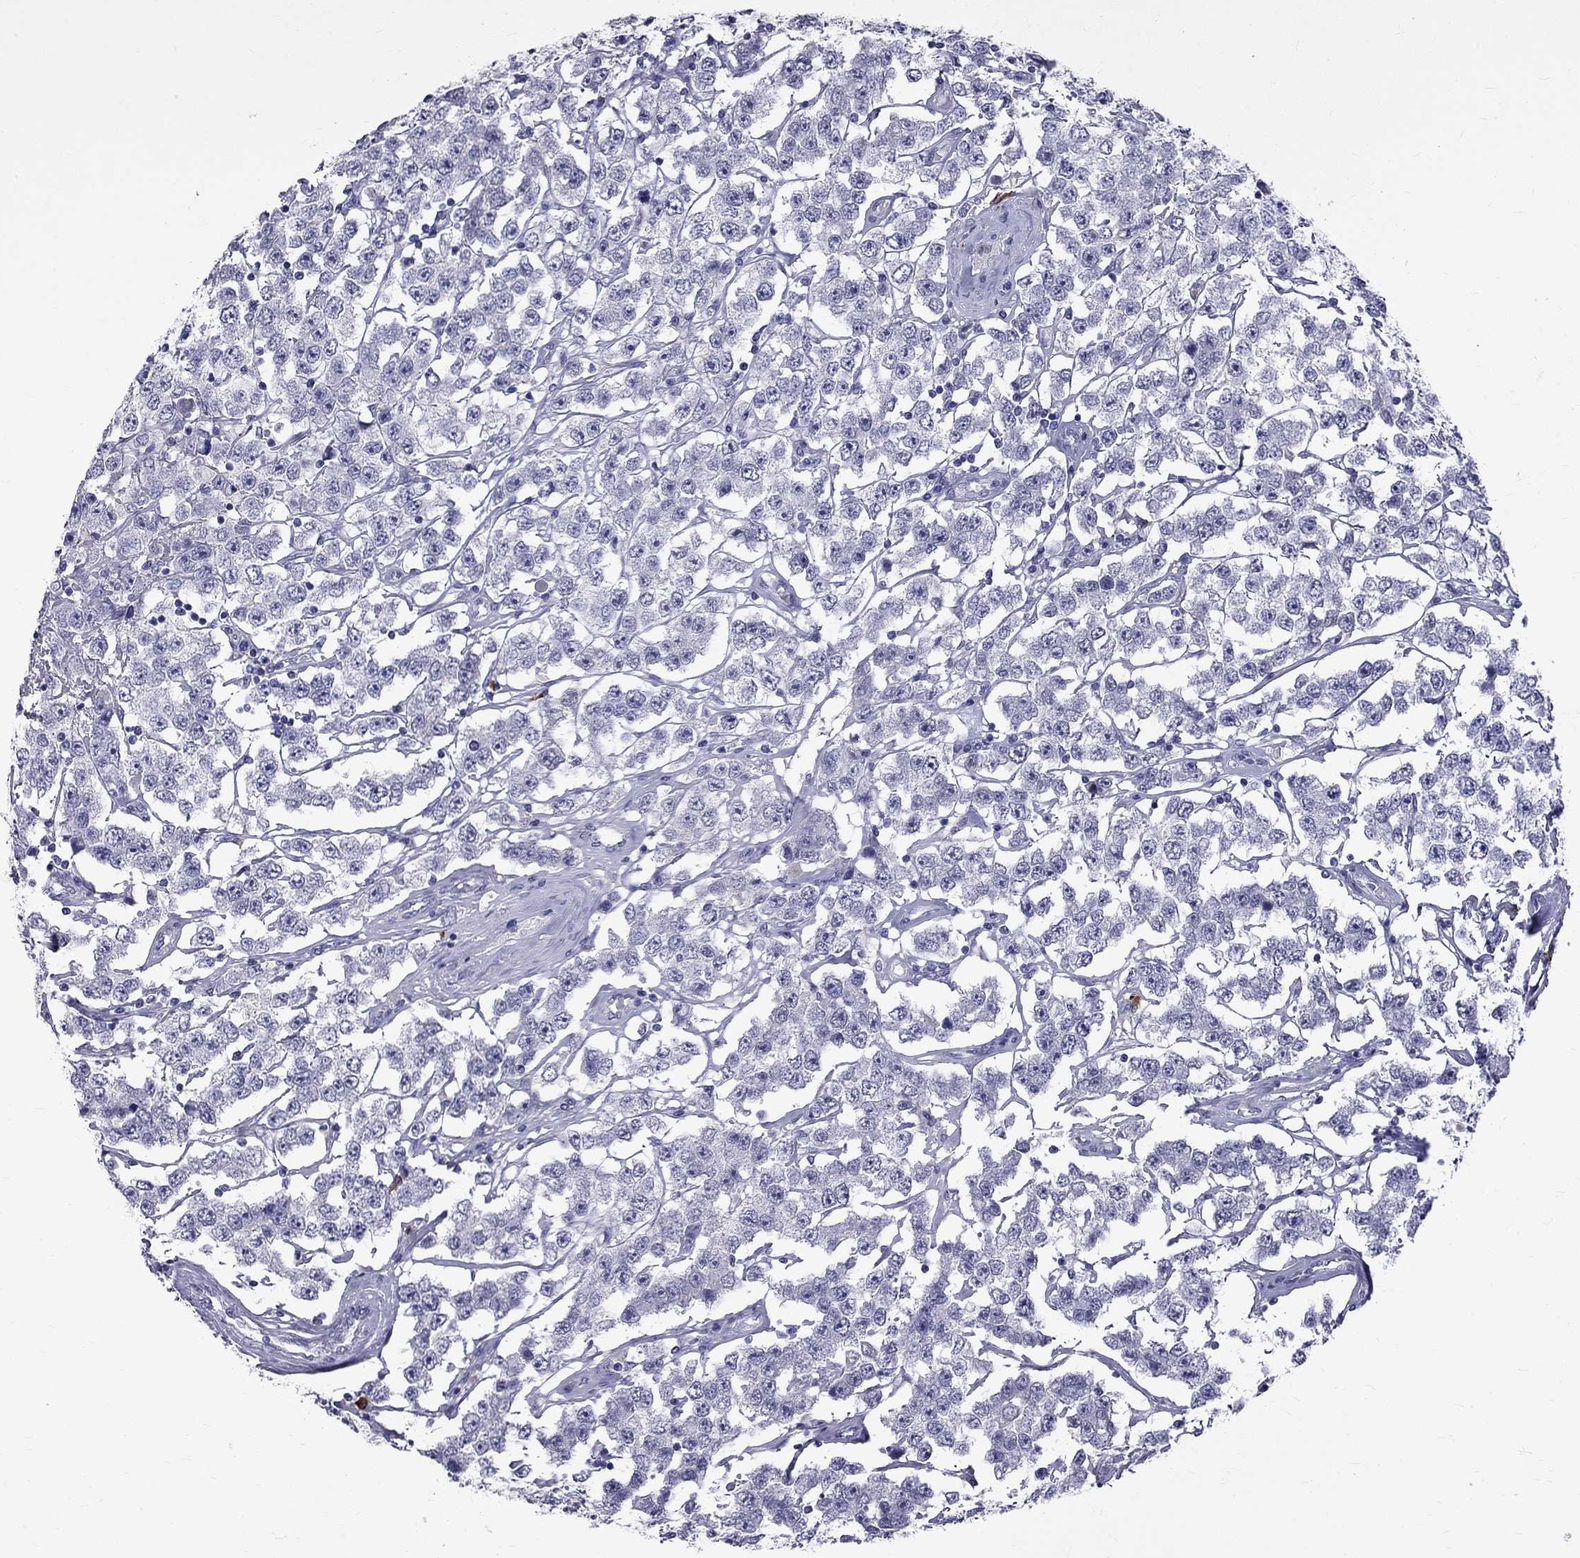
{"staining": {"intensity": "negative", "quantity": "none", "location": "none"}, "tissue": "testis cancer", "cell_type": "Tumor cells", "image_type": "cancer", "snomed": [{"axis": "morphology", "description": "Seminoma, NOS"}, {"axis": "topography", "description": "Testis"}], "caption": "This is an immunohistochemistry histopathology image of seminoma (testis). There is no positivity in tumor cells.", "gene": "RTL9", "patient": {"sex": "male", "age": 52}}